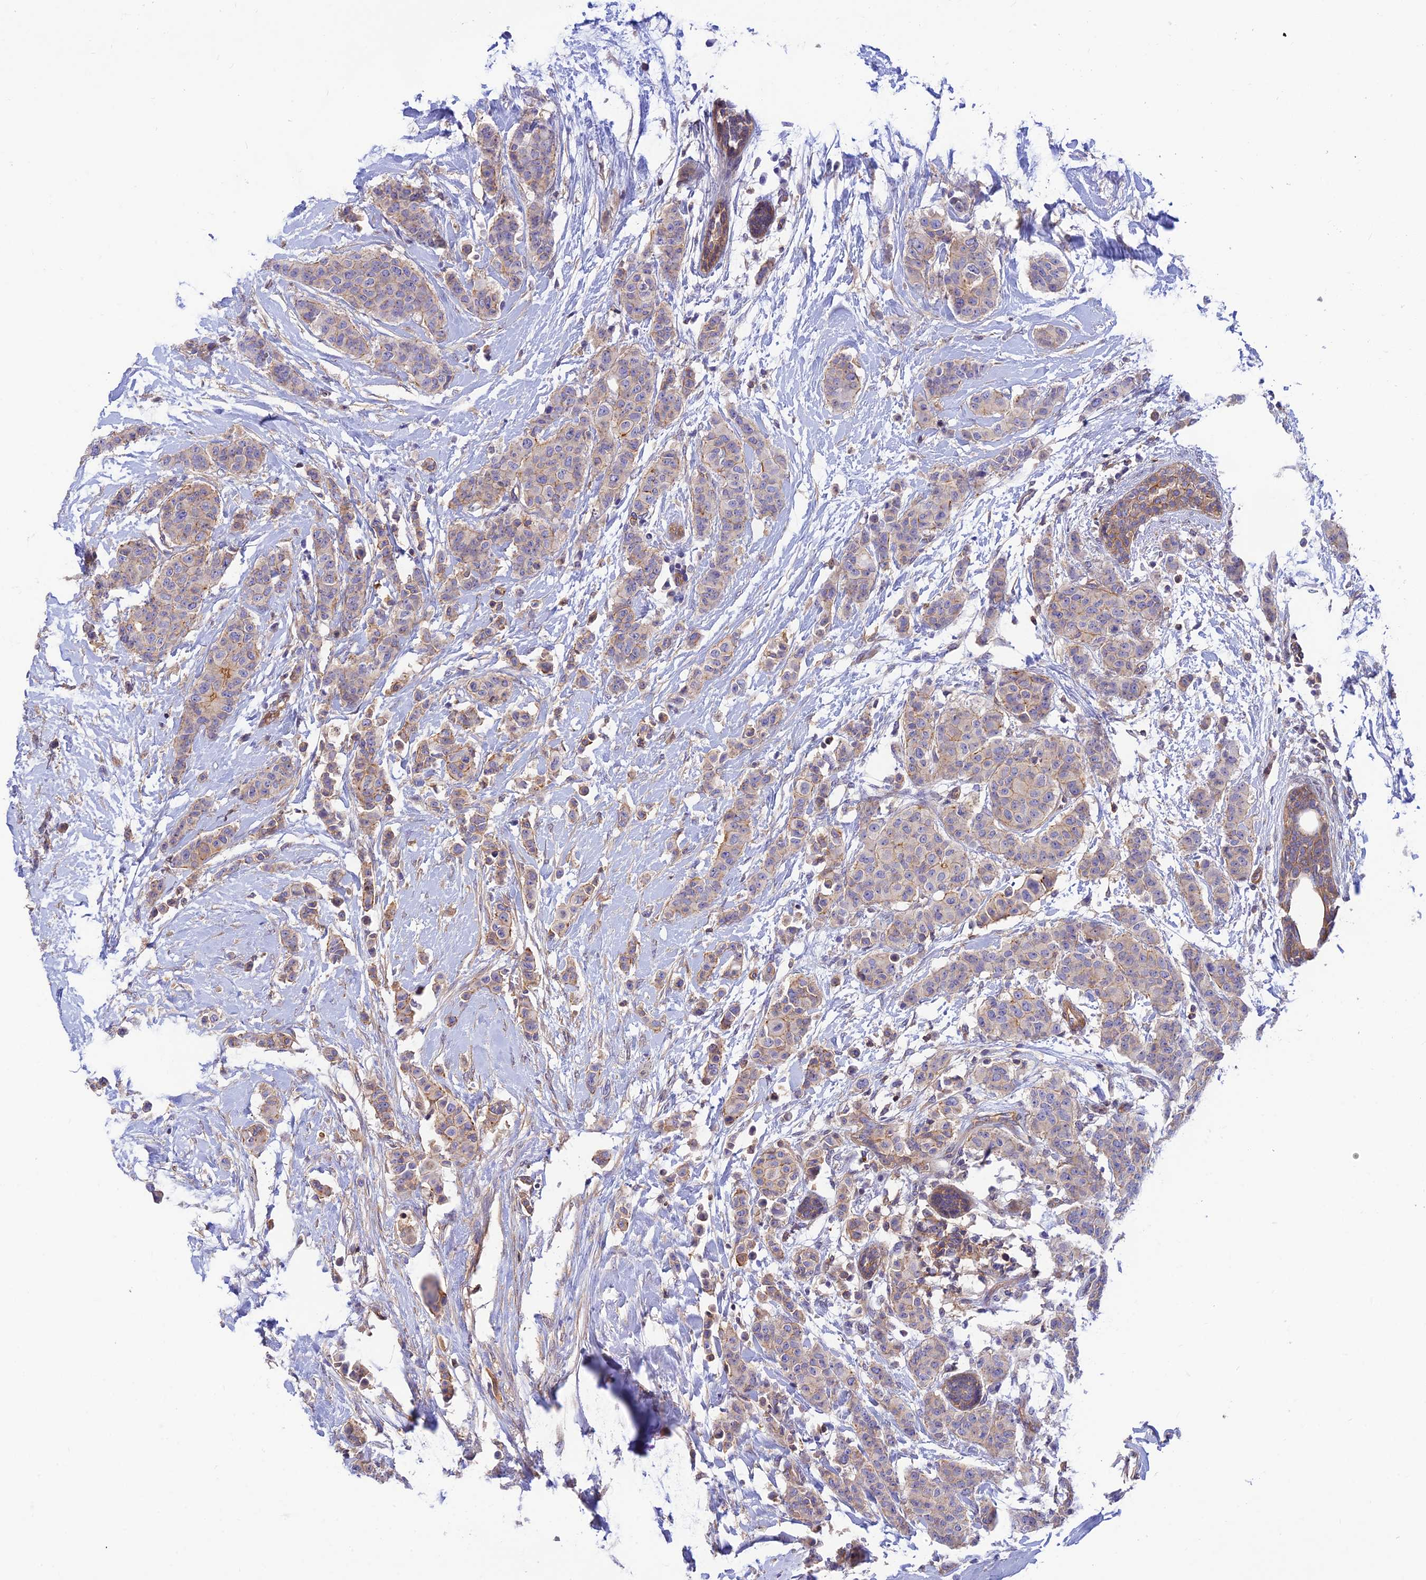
{"staining": {"intensity": "weak", "quantity": "<25%", "location": "cytoplasmic/membranous"}, "tissue": "breast cancer", "cell_type": "Tumor cells", "image_type": "cancer", "snomed": [{"axis": "morphology", "description": "Duct carcinoma"}, {"axis": "topography", "description": "Breast"}], "caption": "Breast cancer stained for a protein using IHC displays no staining tumor cells.", "gene": "PPP1R12C", "patient": {"sex": "female", "age": 40}}